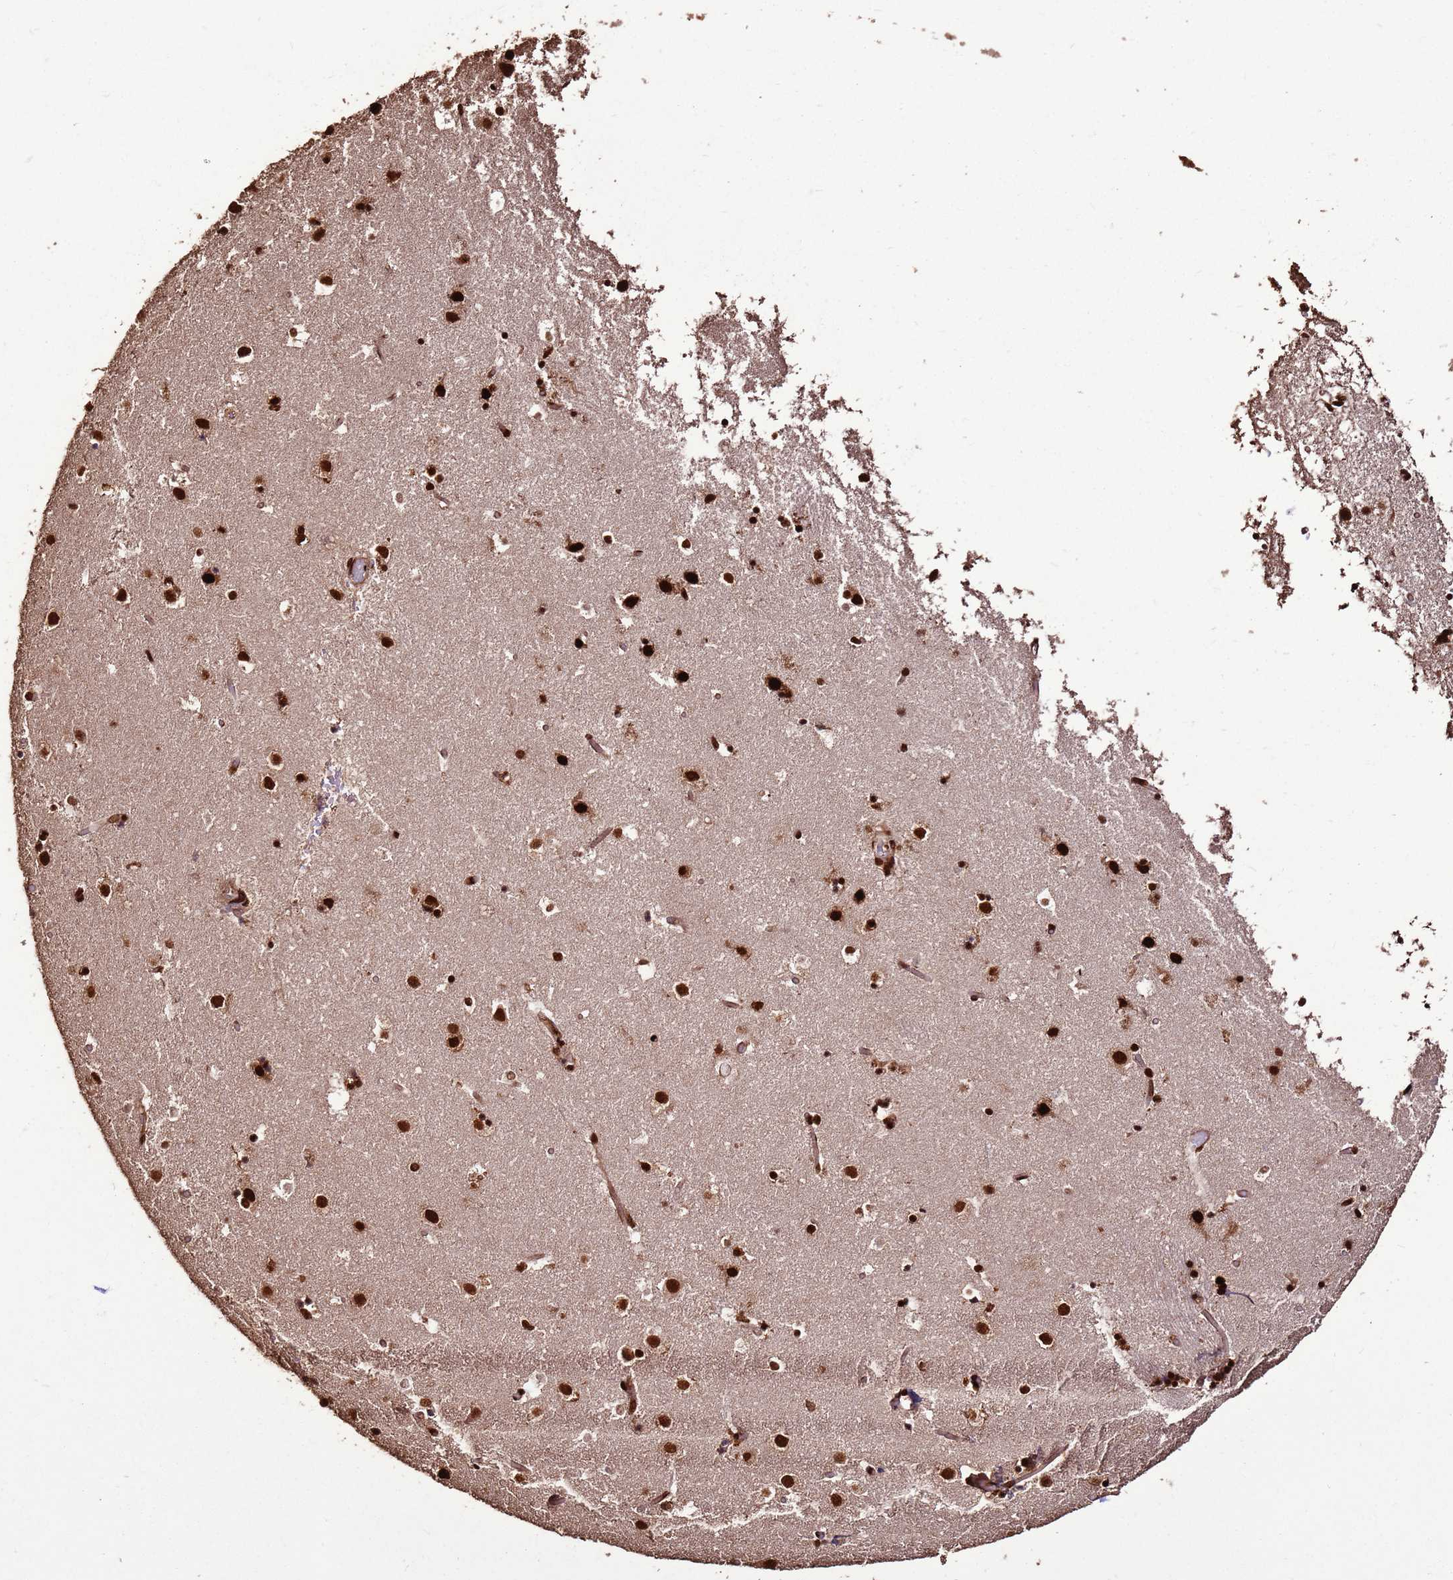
{"staining": {"intensity": "strong", "quantity": ">75%", "location": "nuclear"}, "tissue": "caudate", "cell_type": "Glial cells", "image_type": "normal", "snomed": [{"axis": "morphology", "description": "Normal tissue, NOS"}, {"axis": "topography", "description": "Lateral ventricle wall"}], "caption": "DAB (3,3'-diaminobenzidine) immunohistochemical staining of benign human caudate reveals strong nuclear protein expression in approximately >75% of glial cells.", "gene": "HNRNPAB", "patient": {"sex": "female", "age": 52}}